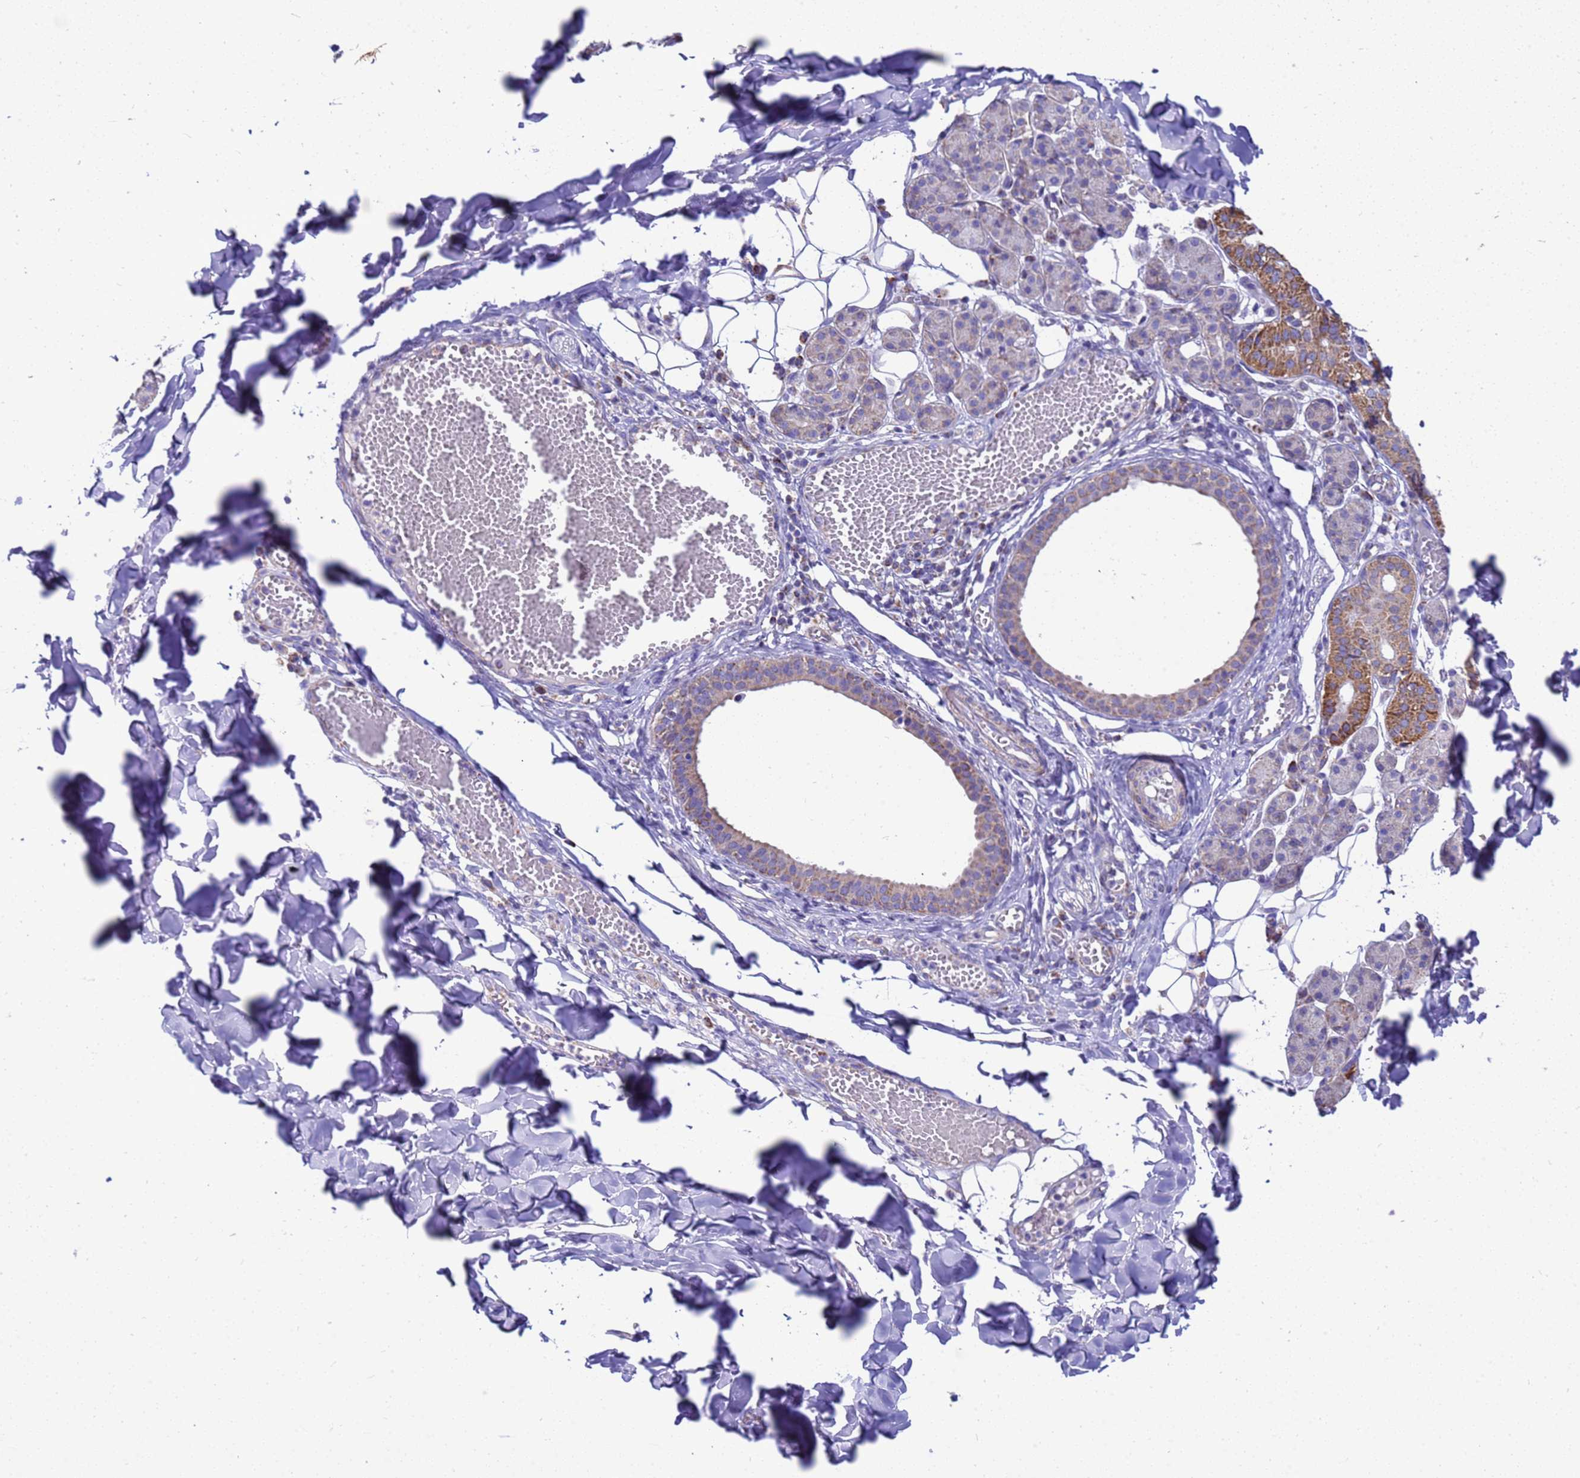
{"staining": {"intensity": "moderate", "quantity": "<25%", "location": "cytoplasmic/membranous"}, "tissue": "salivary gland", "cell_type": "Glandular cells", "image_type": "normal", "snomed": [{"axis": "morphology", "description": "Normal tissue, NOS"}, {"axis": "topography", "description": "Salivary gland"}], "caption": "IHC (DAB (3,3'-diaminobenzidine)) staining of benign human salivary gland displays moderate cytoplasmic/membranous protein positivity in about <25% of glandular cells. Immunohistochemistry (ihc) stains the protein of interest in brown and the nuclei are stained blue.", "gene": "RNF165", "patient": {"sex": "female", "age": 33}}